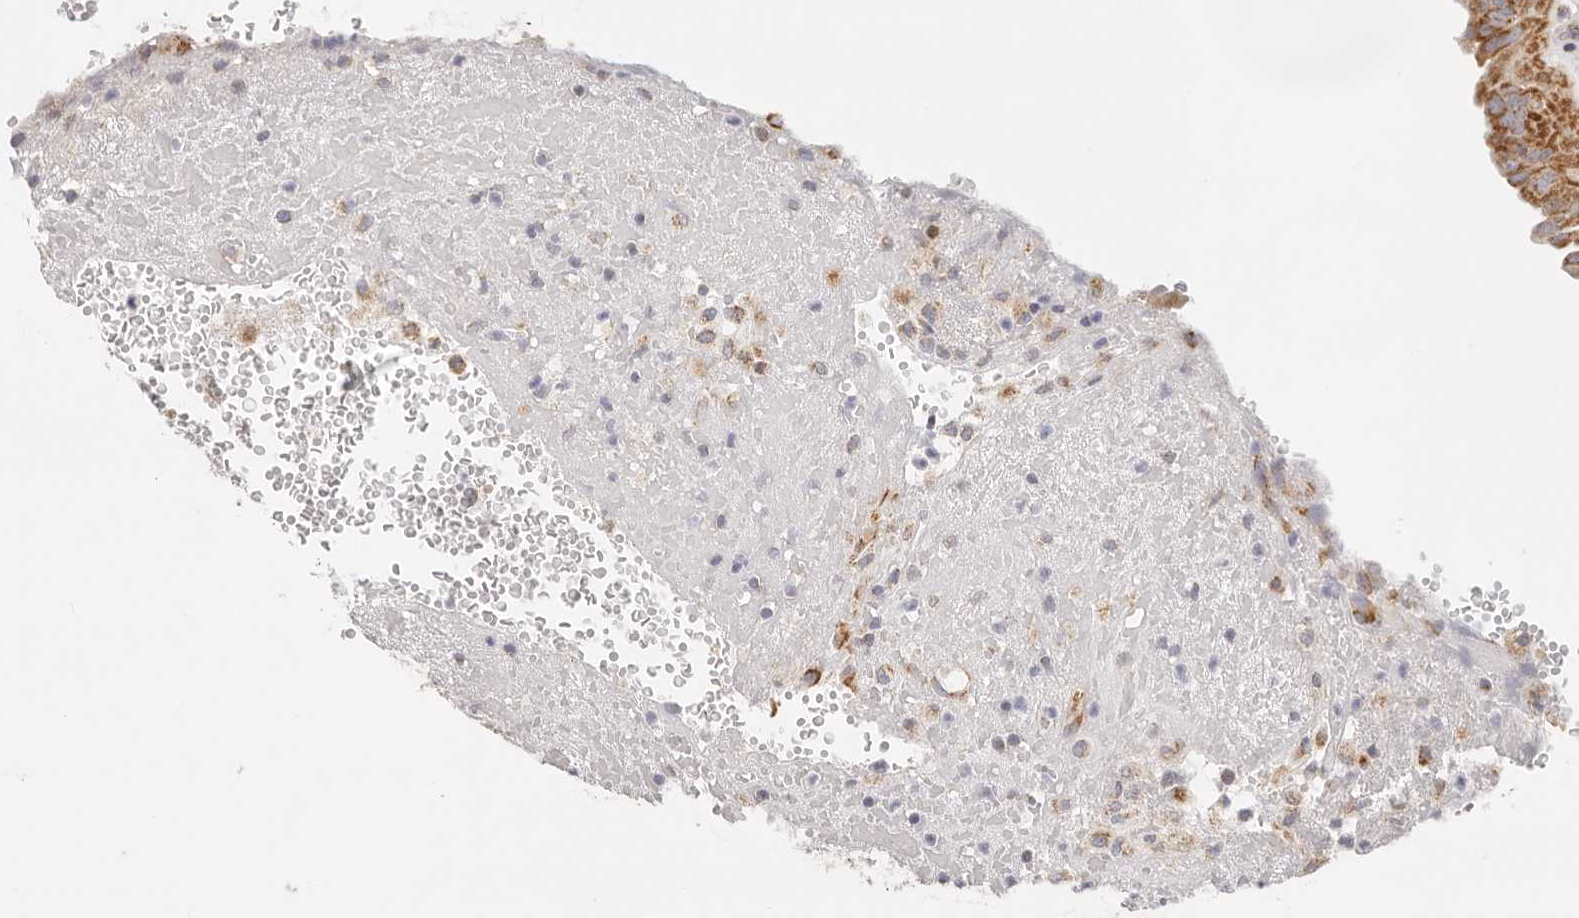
{"staining": {"intensity": "moderate", "quantity": ">75%", "location": "cytoplasmic/membranous"}, "tissue": "thyroid cancer", "cell_type": "Tumor cells", "image_type": "cancer", "snomed": [{"axis": "morphology", "description": "Papillary adenocarcinoma, NOS"}, {"axis": "topography", "description": "Thyroid gland"}], "caption": "This is a photomicrograph of IHC staining of thyroid cancer (papillary adenocarcinoma), which shows moderate positivity in the cytoplasmic/membranous of tumor cells.", "gene": "AFDN", "patient": {"sex": "male", "age": 77}}